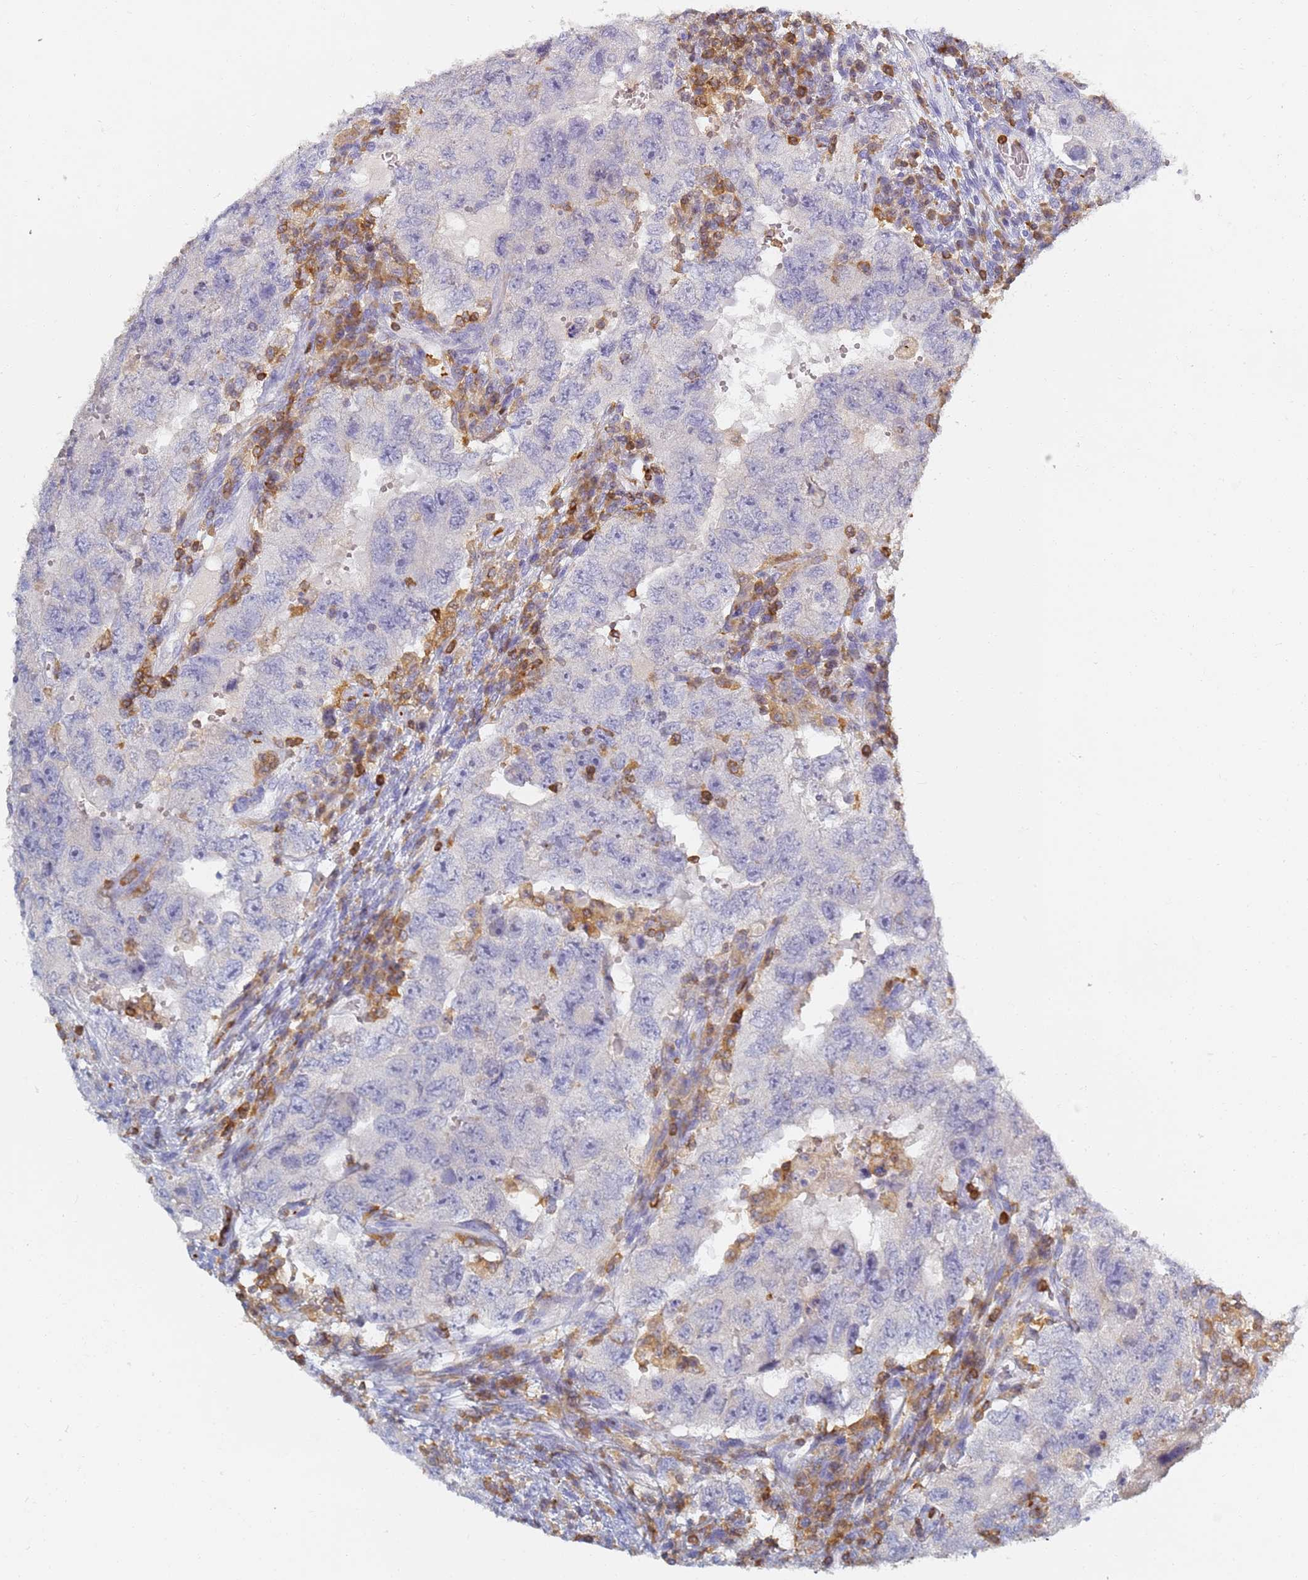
{"staining": {"intensity": "negative", "quantity": "none", "location": "none"}, "tissue": "testis cancer", "cell_type": "Tumor cells", "image_type": "cancer", "snomed": [{"axis": "morphology", "description": "Carcinoma, Embryonal, NOS"}, {"axis": "topography", "description": "Testis"}], "caption": "Immunohistochemistry micrograph of human testis cancer (embryonal carcinoma) stained for a protein (brown), which reveals no expression in tumor cells. The staining was performed using DAB to visualize the protein expression in brown, while the nuclei were stained in blue with hematoxylin (Magnification: 20x).", "gene": "BIN2", "patient": {"sex": "male", "age": 26}}